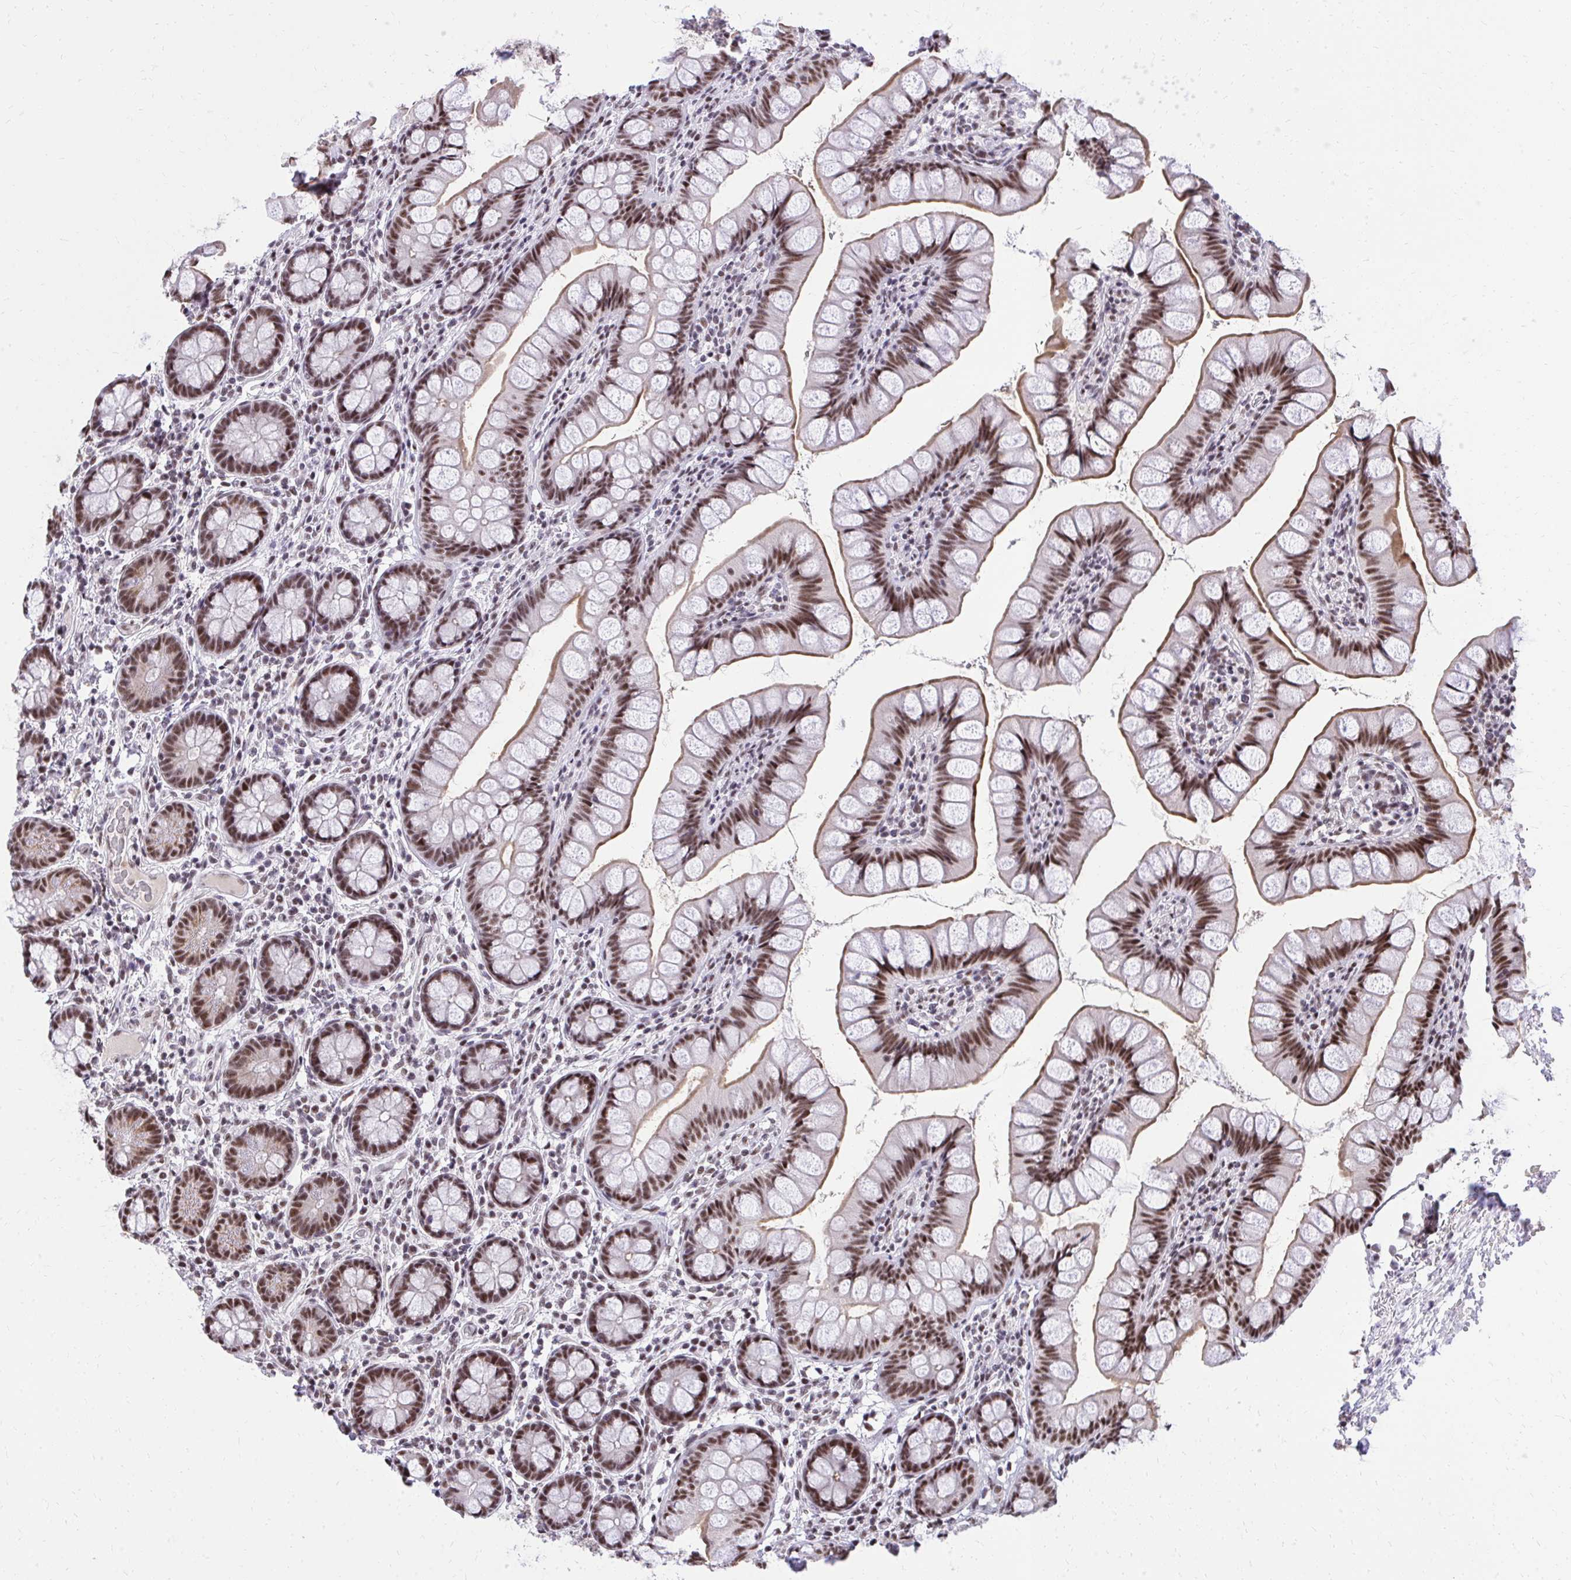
{"staining": {"intensity": "moderate", "quantity": ">75%", "location": "nuclear"}, "tissue": "small intestine", "cell_type": "Glandular cells", "image_type": "normal", "snomed": [{"axis": "morphology", "description": "Normal tissue, NOS"}, {"axis": "topography", "description": "Small intestine"}], "caption": "Glandular cells demonstrate moderate nuclear expression in approximately >75% of cells in normal small intestine. The protein of interest is stained brown, and the nuclei are stained in blue (DAB (3,3'-diaminobenzidine) IHC with brightfield microscopy, high magnification).", "gene": "SYNE4", "patient": {"sex": "male", "age": 70}}